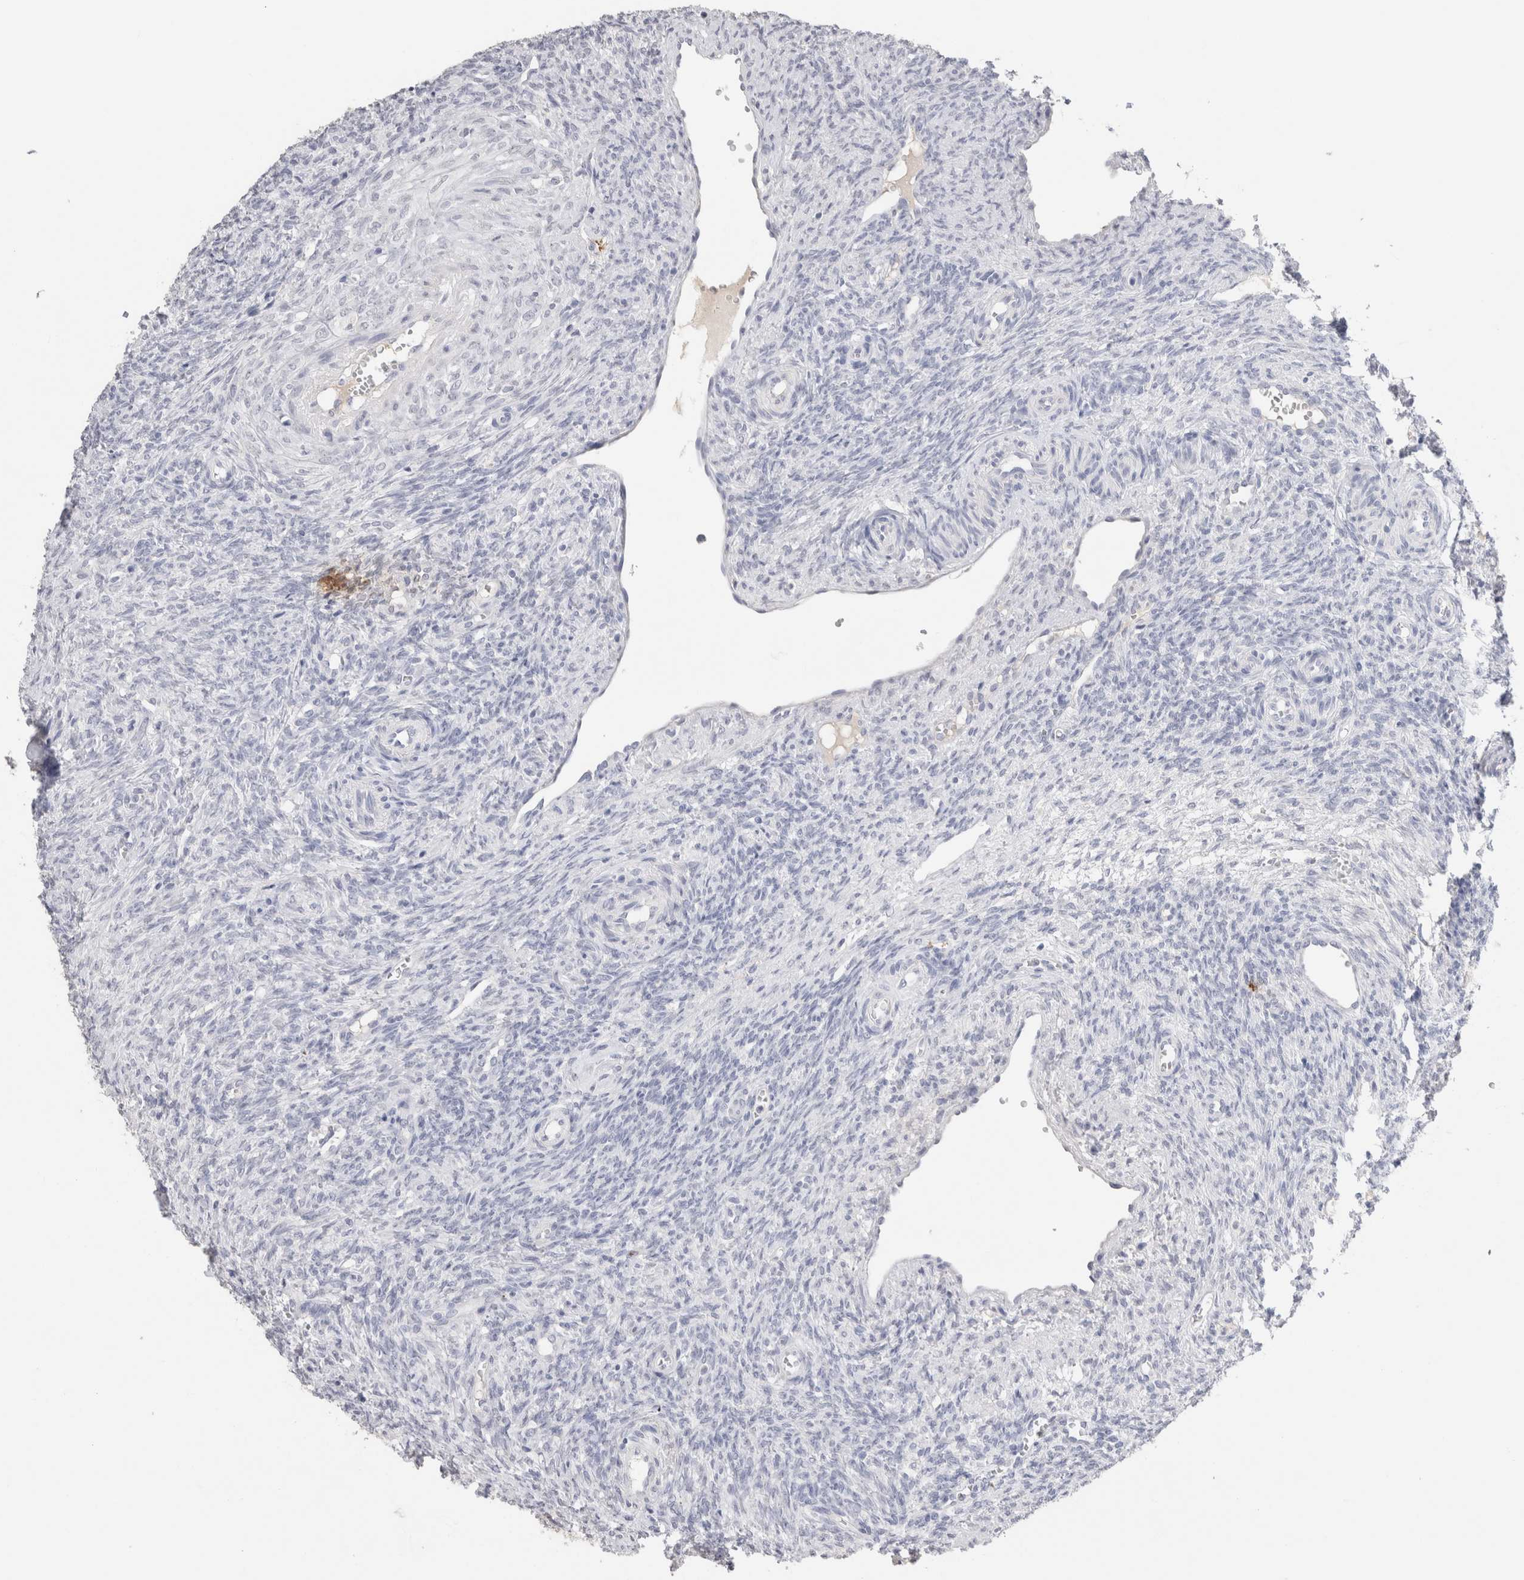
{"staining": {"intensity": "negative", "quantity": "none", "location": "none"}, "tissue": "ovary", "cell_type": "Ovarian stroma cells", "image_type": "normal", "snomed": [{"axis": "morphology", "description": "Normal tissue, NOS"}, {"axis": "topography", "description": "Ovary"}], "caption": "DAB immunohistochemical staining of benign human ovary reveals no significant expression in ovarian stroma cells. (DAB (3,3'-diaminobenzidine) IHC visualized using brightfield microscopy, high magnification).", "gene": "LAMP3", "patient": {"sex": "female", "age": 41}}